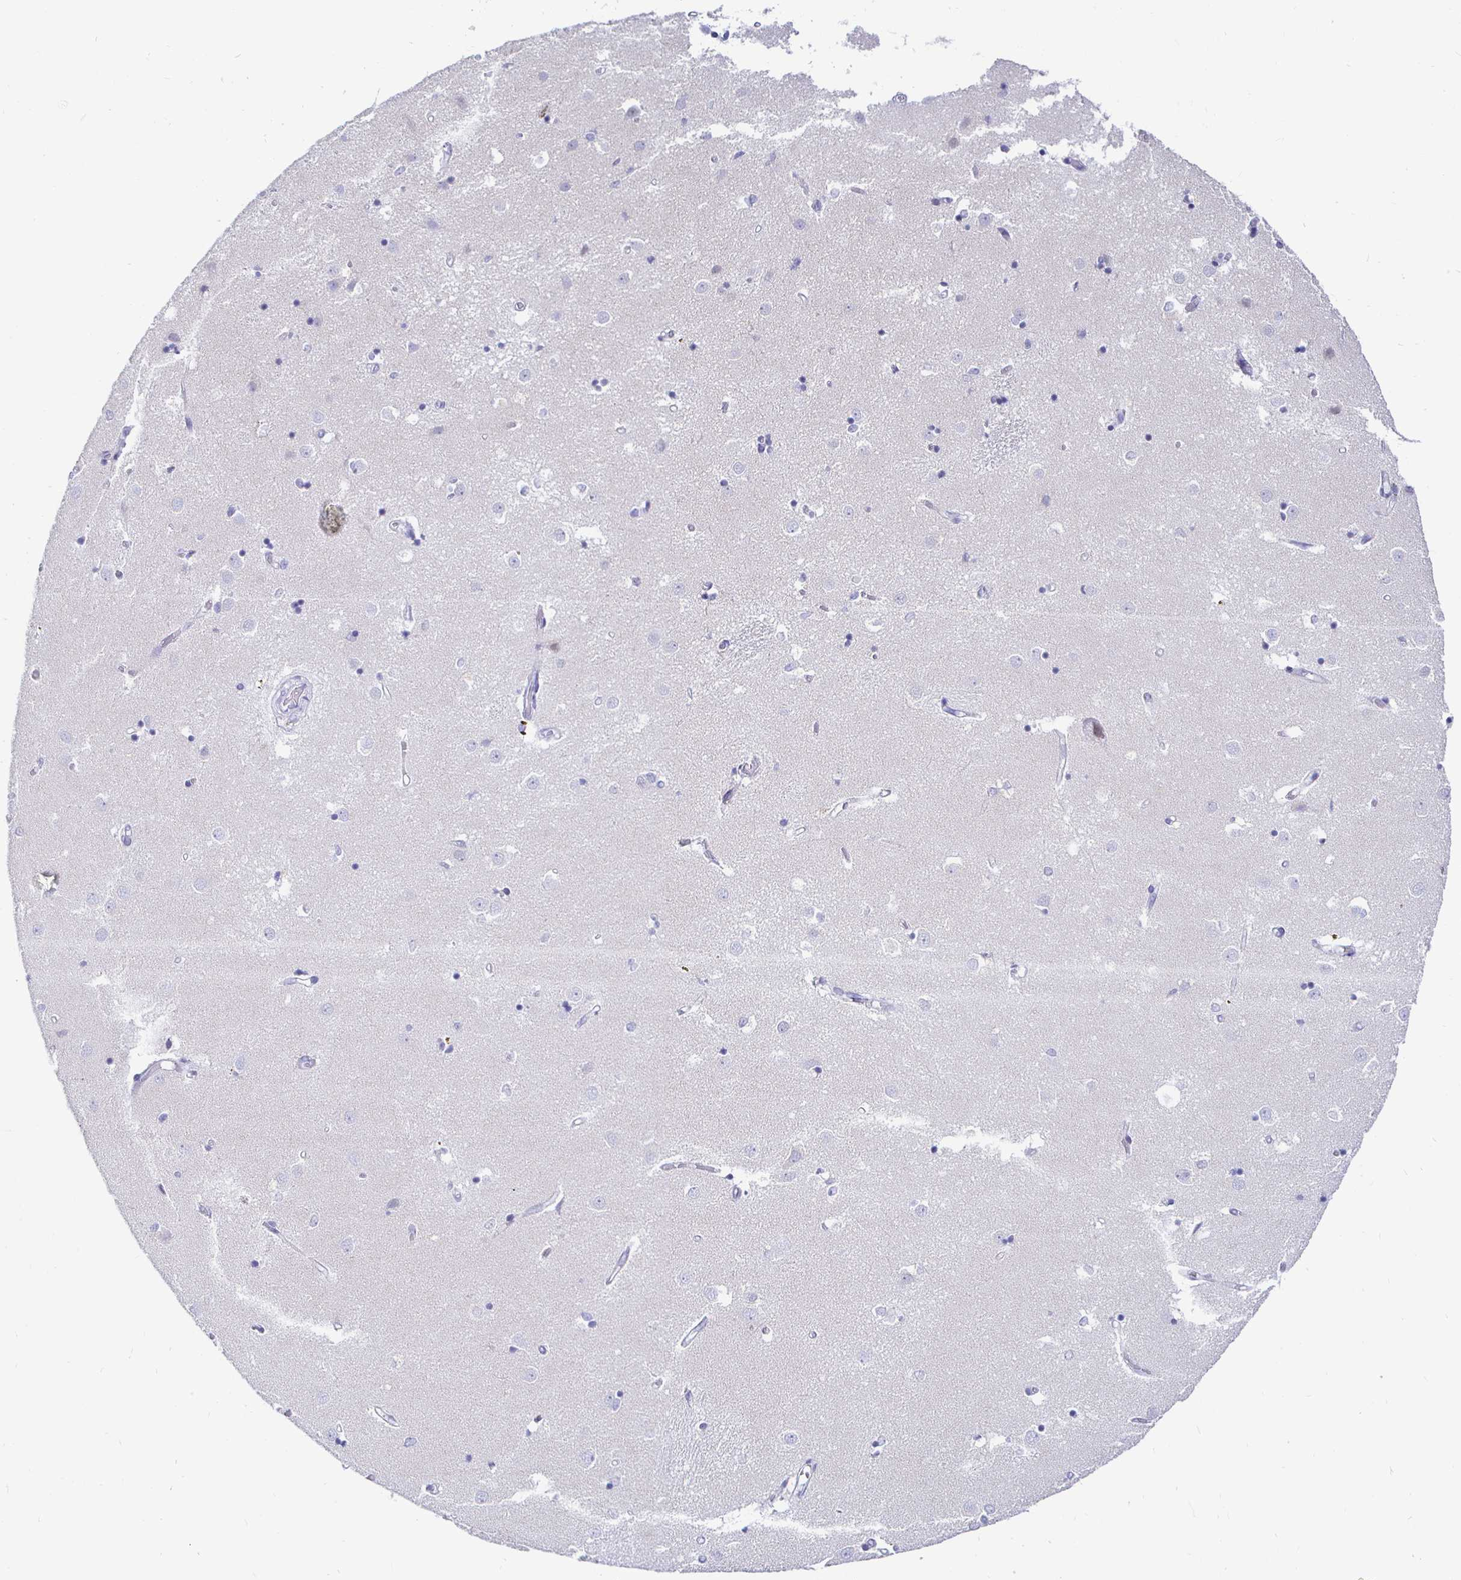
{"staining": {"intensity": "negative", "quantity": "none", "location": "none"}, "tissue": "caudate", "cell_type": "Glial cells", "image_type": "normal", "snomed": [{"axis": "morphology", "description": "Normal tissue, NOS"}, {"axis": "topography", "description": "Lateral ventricle wall"}], "caption": "Immunohistochemistry (IHC) image of unremarkable human caudate stained for a protein (brown), which shows no positivity in glial cells.", "gene": "CR2", "patient": {"sex": "male", "age": 54}}